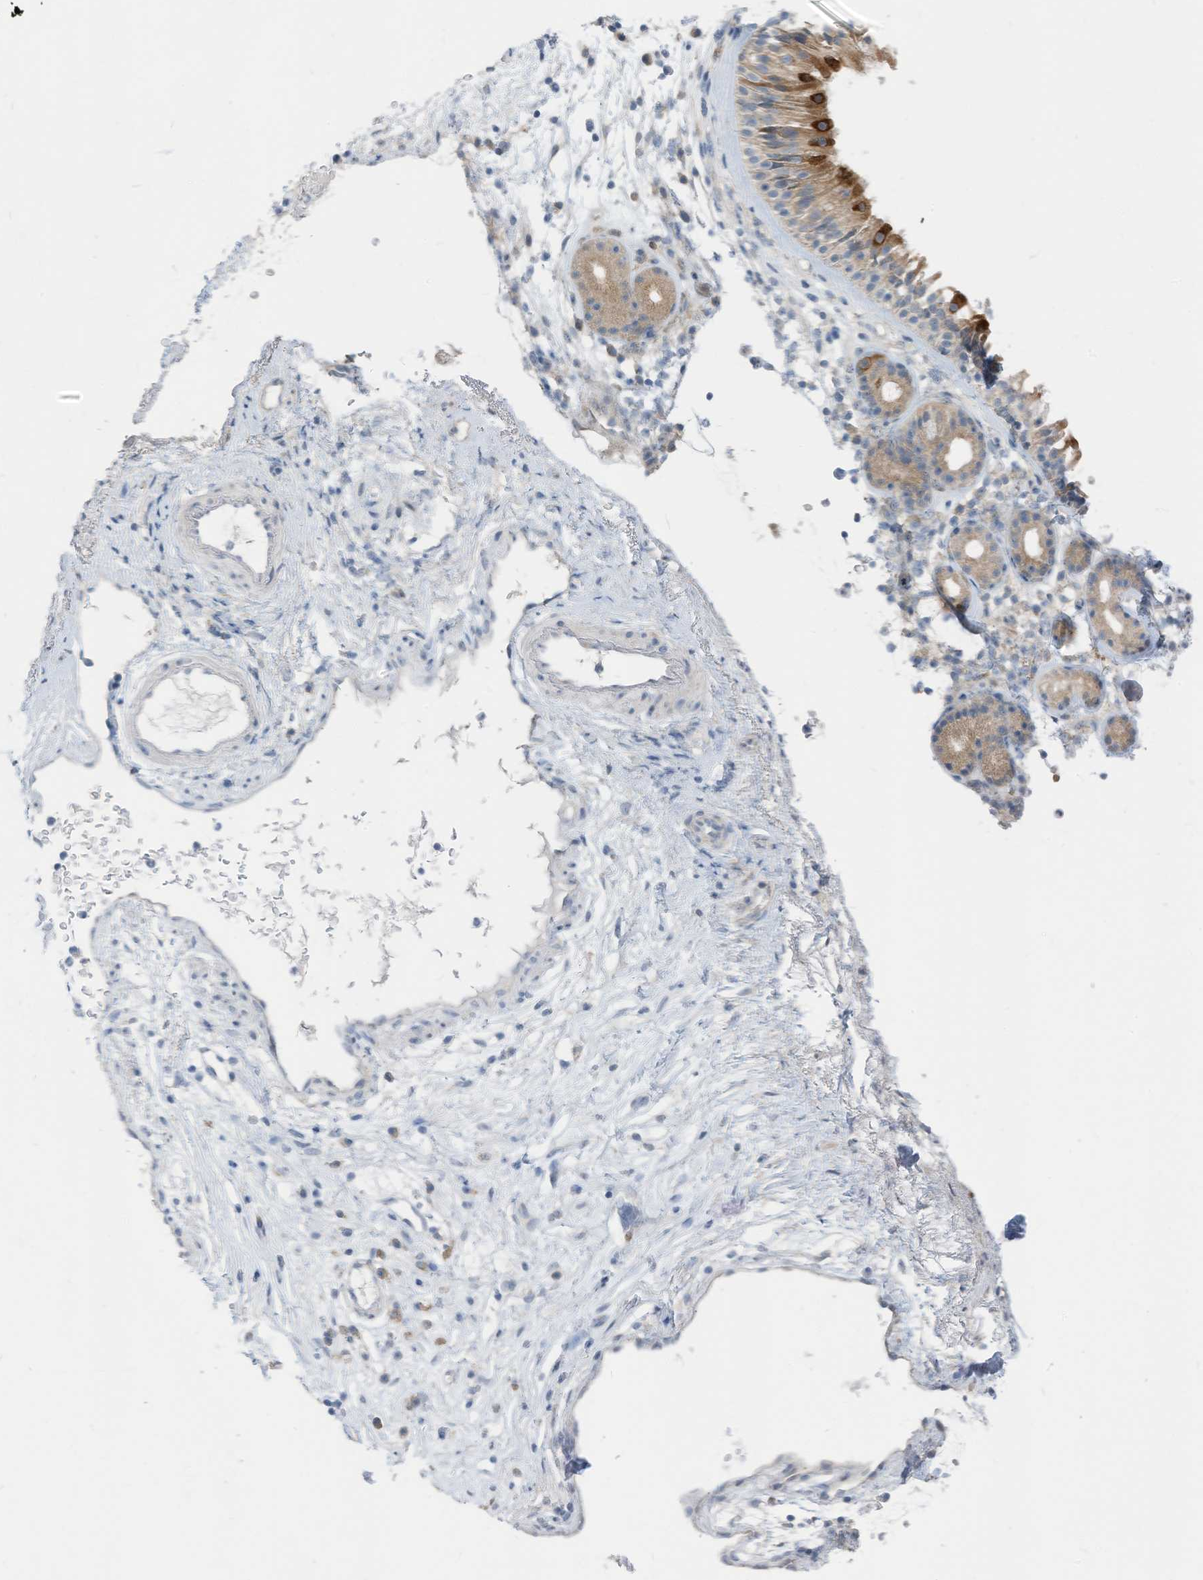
{"staining": {"intensity": "moderate", "quantity": "25%-75%", "location": "cytoplasmic/membranous"}, "tissue": "nasopharynx", "cell_type": "Respiratory epithelial cells", "image_type": "normal", "snomed": [{"axis": "morphology", "description": "Normal tissue, NOS"}, {"axis": "morphology", "description": "Inflammation, NOS"}, {"axis": "morphology", "description": "Malignant melanoma, Metastatic site"}, {"axis": "topography", "description": "Nasopharynx"}], "caption": "The photomicrograph shows staining of benign nasopharynx, revealing moderate cytoplasmic/membranous protein expression (brown color) within respiratory epithelial cells. The protein is shown in brown color, while the nuclei are stained blue.", "gene": "LDAH", "patient": {"sex": "male", "age": 70}}